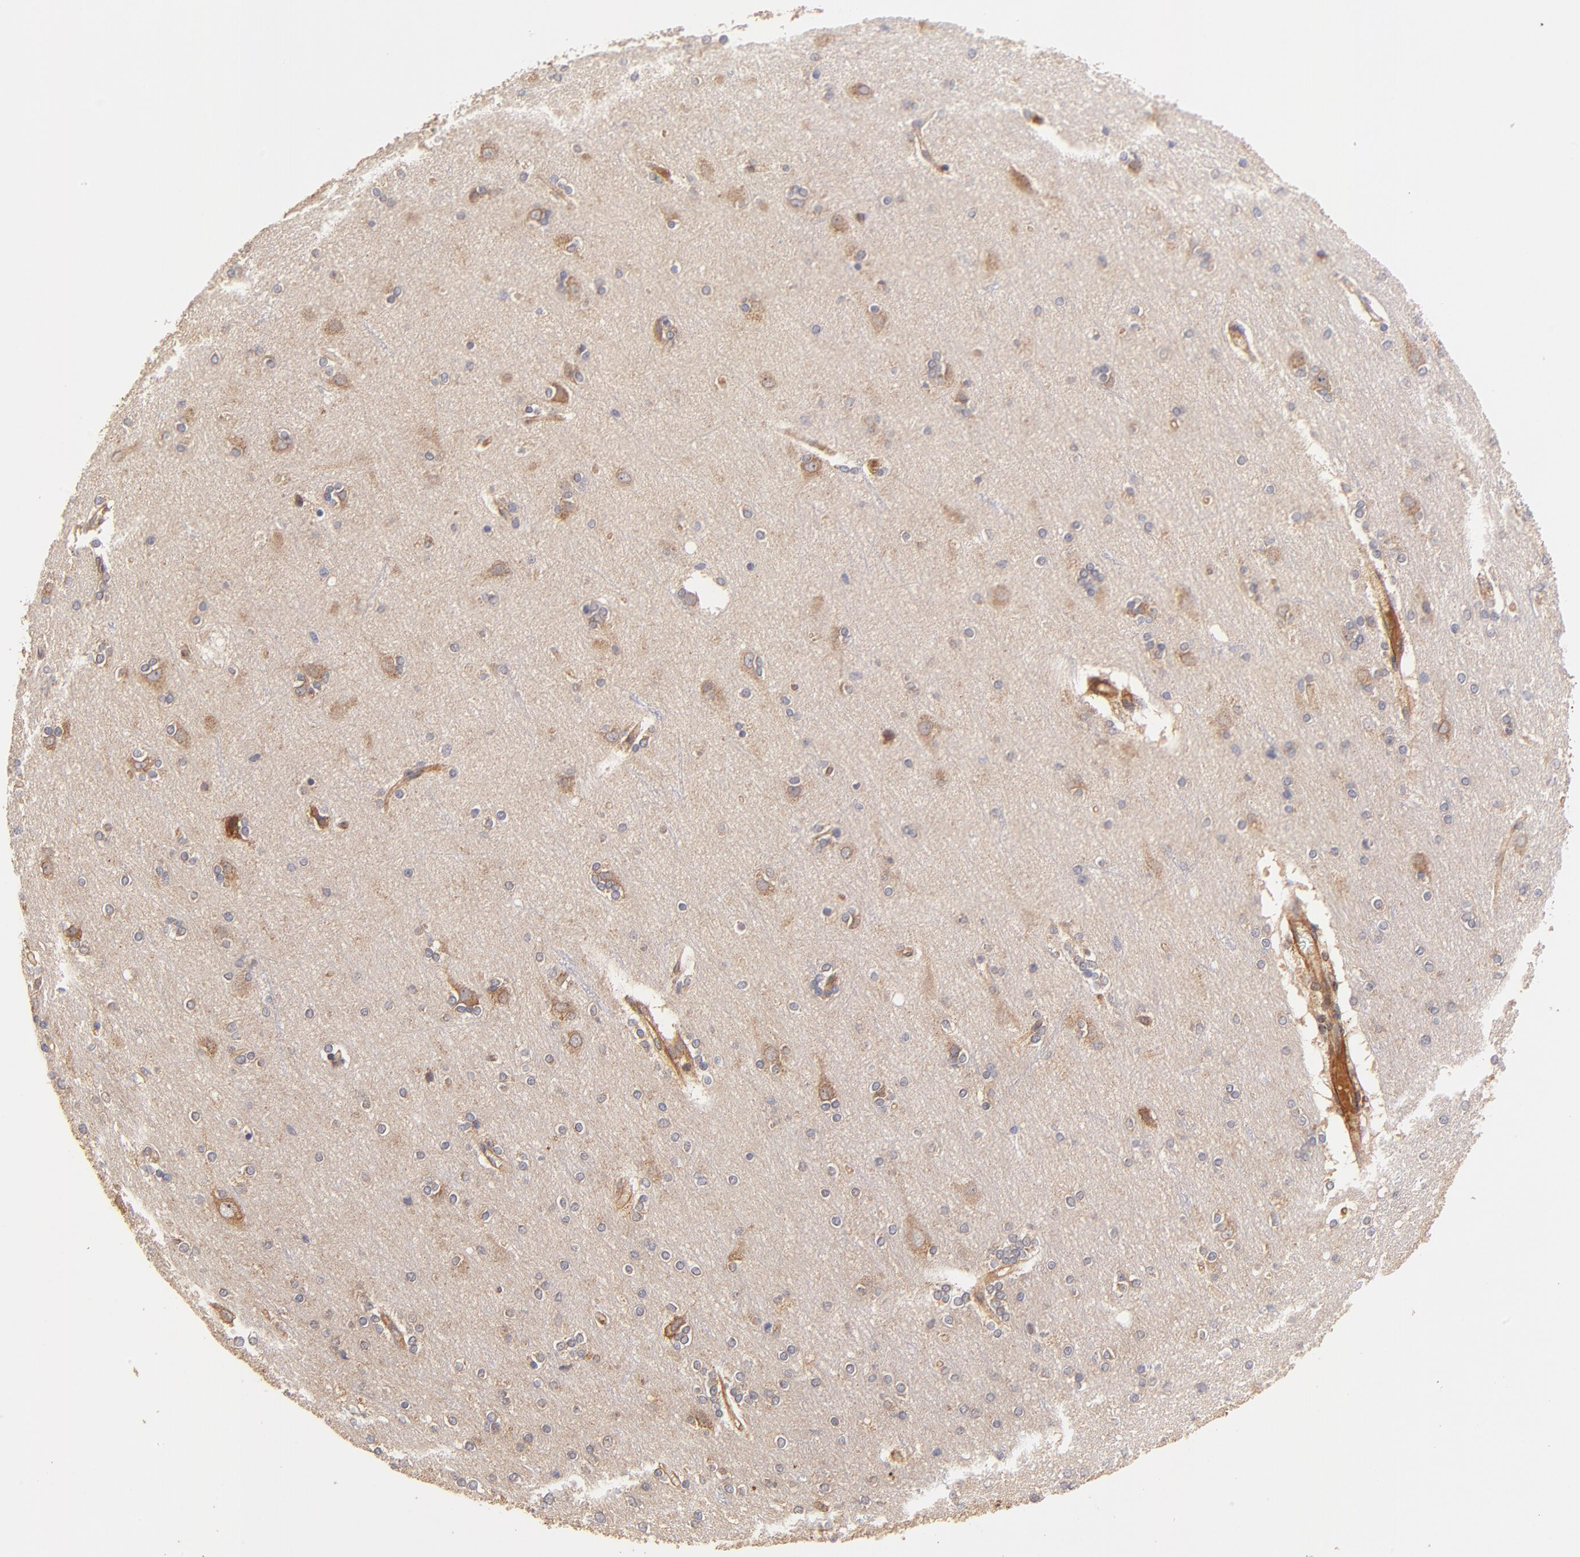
{"staining": {"intensity": "strong", "quantity": ">75%", "location": "cytoplasmic/membranous"}, "tissue": "cerebral cortex", "cell_type": "Endothelial cells", "image_type": "normal", "snomed": [{"axis": "morphology", "description": "Normal tissue, NOS"}, {"axis": "topography", "description": "Cerebral cortex"}], "caption": "DAB immunohistochemical staining of benign cerebral cortex demonstrates strong cytoplasmic/membranous protein expression in approximately >75% of endothelial cells.", "gene": "TNFAIP3", "patient": {"sex": "female", "age": 54}}